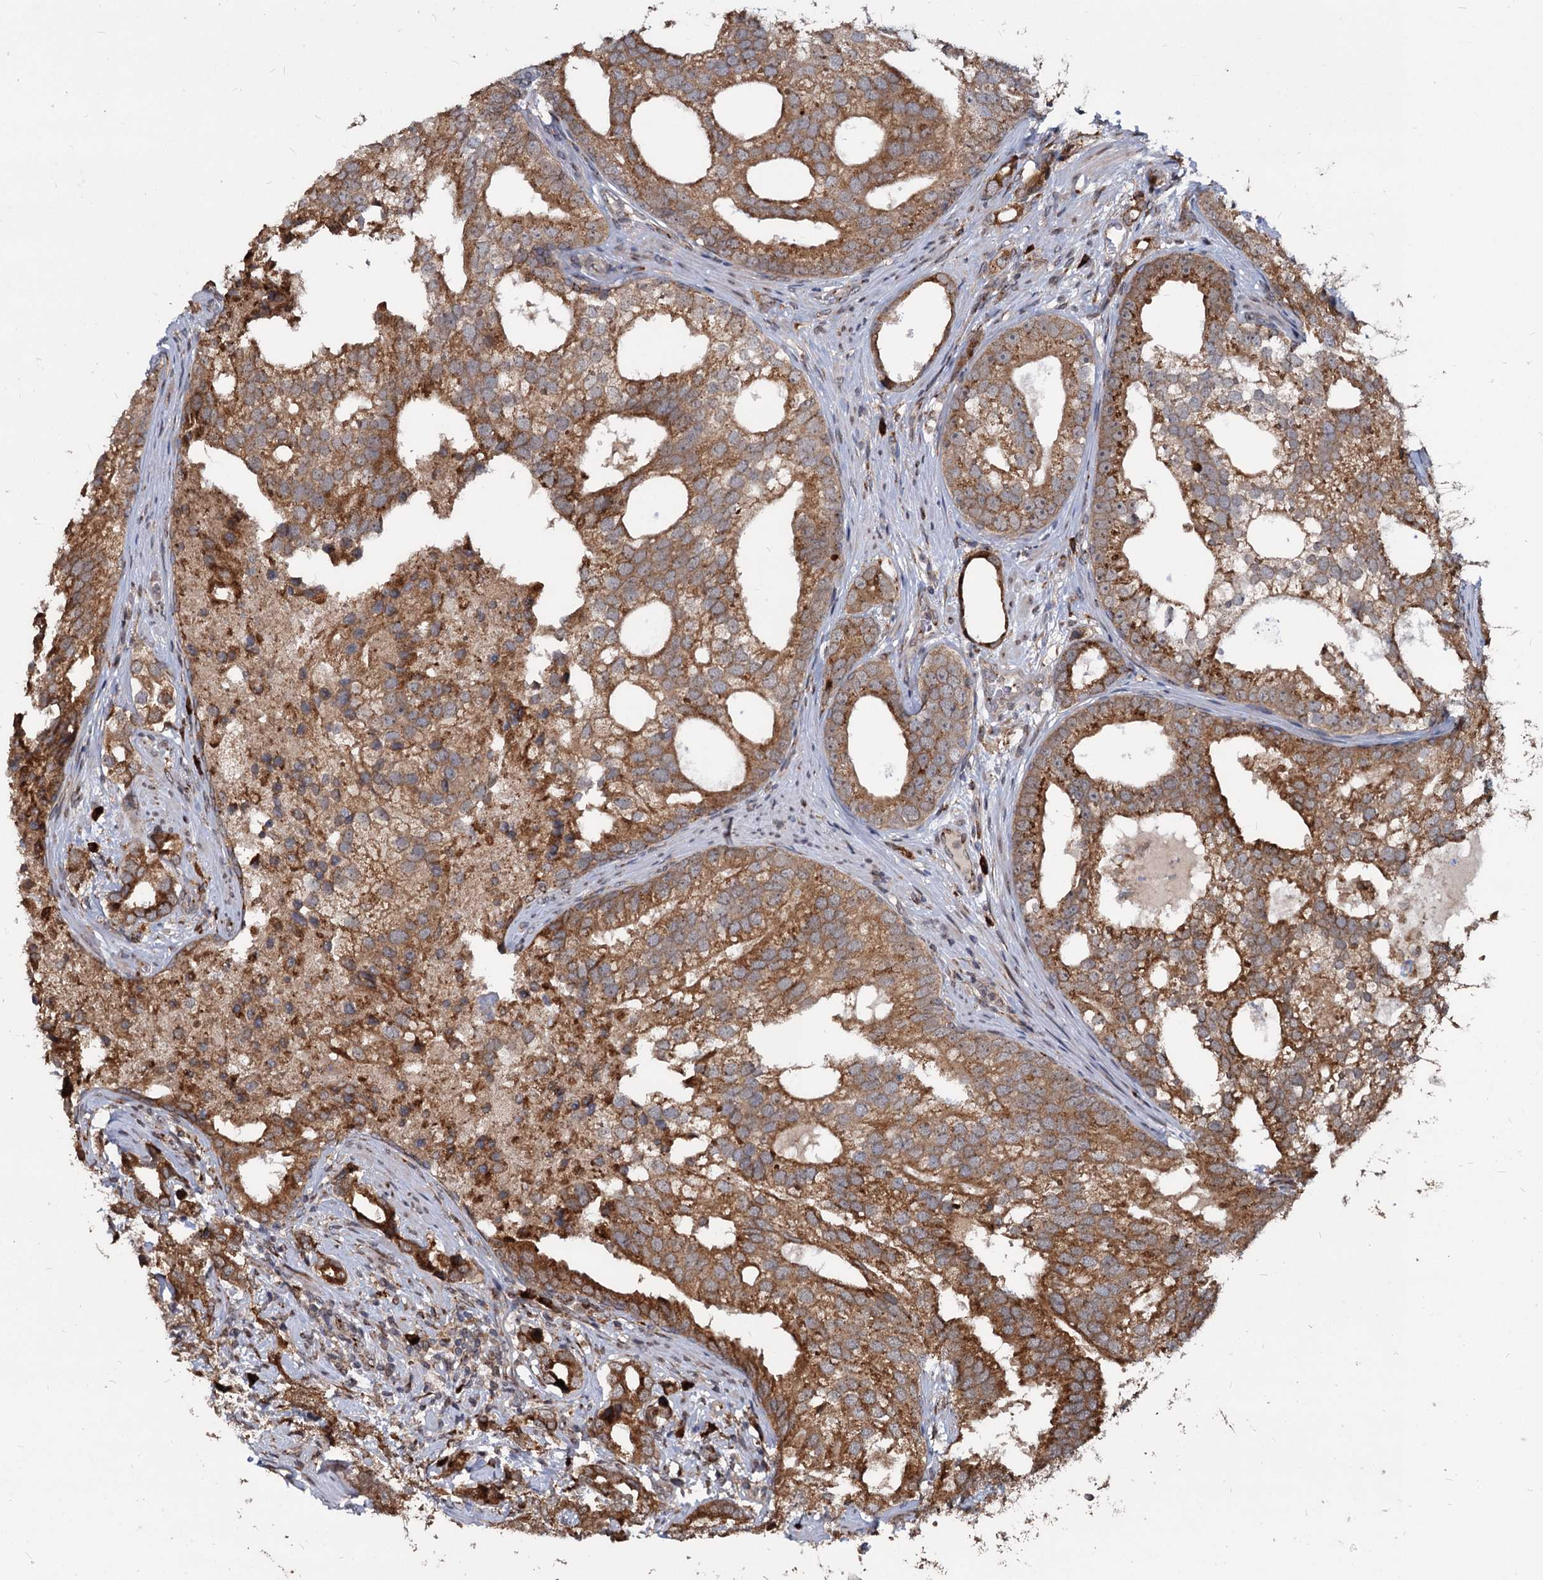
{"staining": {"intensity": "moderate", "quantity": ">75%", "location": "cytoplasmic/membranous"}, "tissue": "prostate cancer", "cell_type": "Tumor cells", "image_type": "cancer", "snomed": [{"axis": "morphology", "description": "Adenocarcinoma, High grade"}, {"axis": "topography", "description": "Prostate"}], "caption": "A brown stain labels moderate cytoplasmic/membranous expression of a protein in human prostate adenocarcinoma (high-grade) tumor cells.", "gene": "SAAL1", "patient": {"sex": "male", "age": 75}}